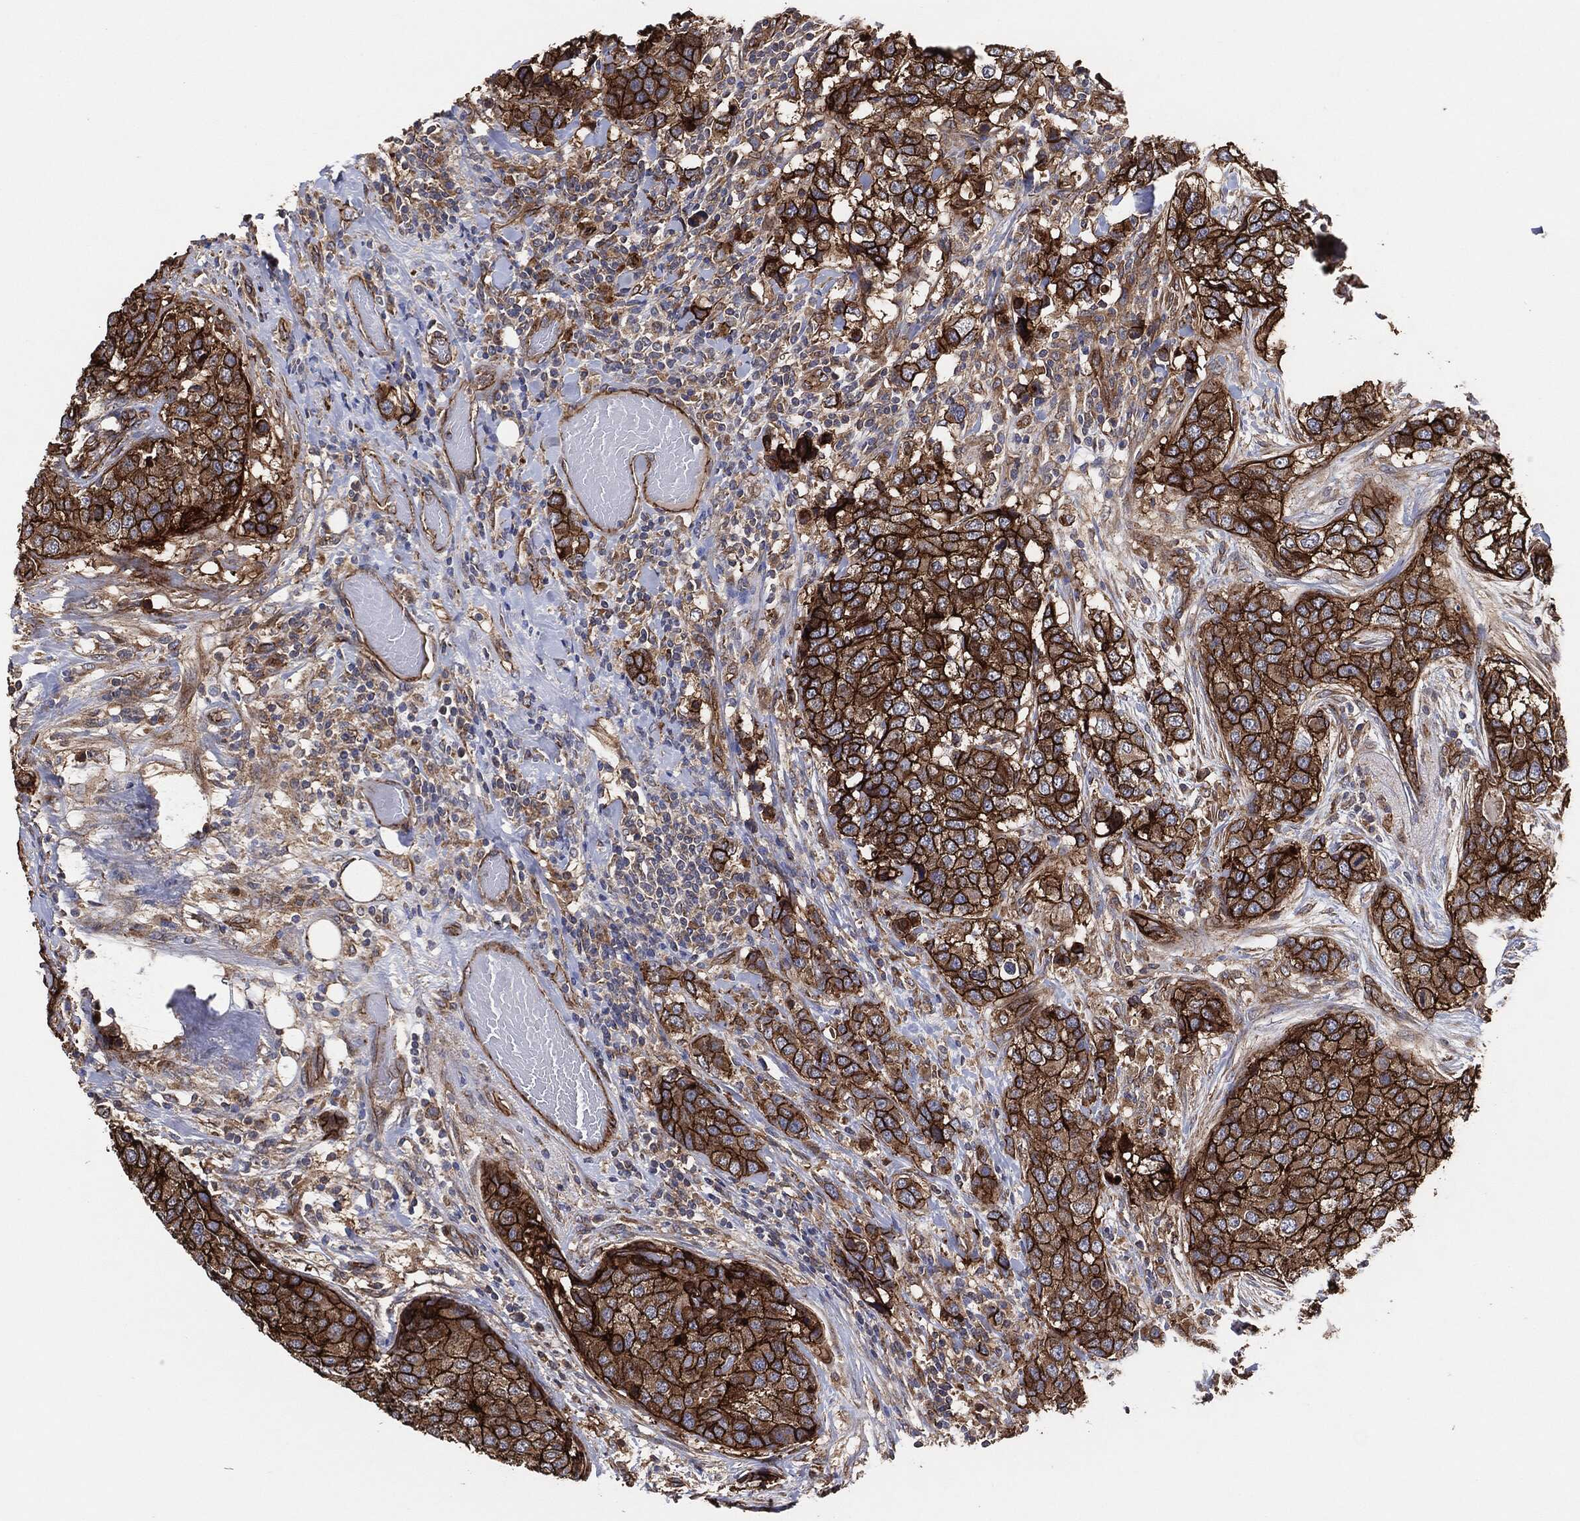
{"staining": {"intensity": "strong", "quantity": ">75%", "location": "cytoplasmic/membranous"}, "tissue": "breast cancer", "cell_type": "Tumor cells", "image_type": "cancer", "snomed": [{"axis": "morphology", "description": "Lobular carcinoma"}, {"axis": "topography", "description": "Breast"}], "caption": "Breast cancer stained for a protein shows strong cytoplasmic/membranous positivity in tumor cells.", "gene": "CTNNA1", "patient": {"sex": "female", "age": 59}}